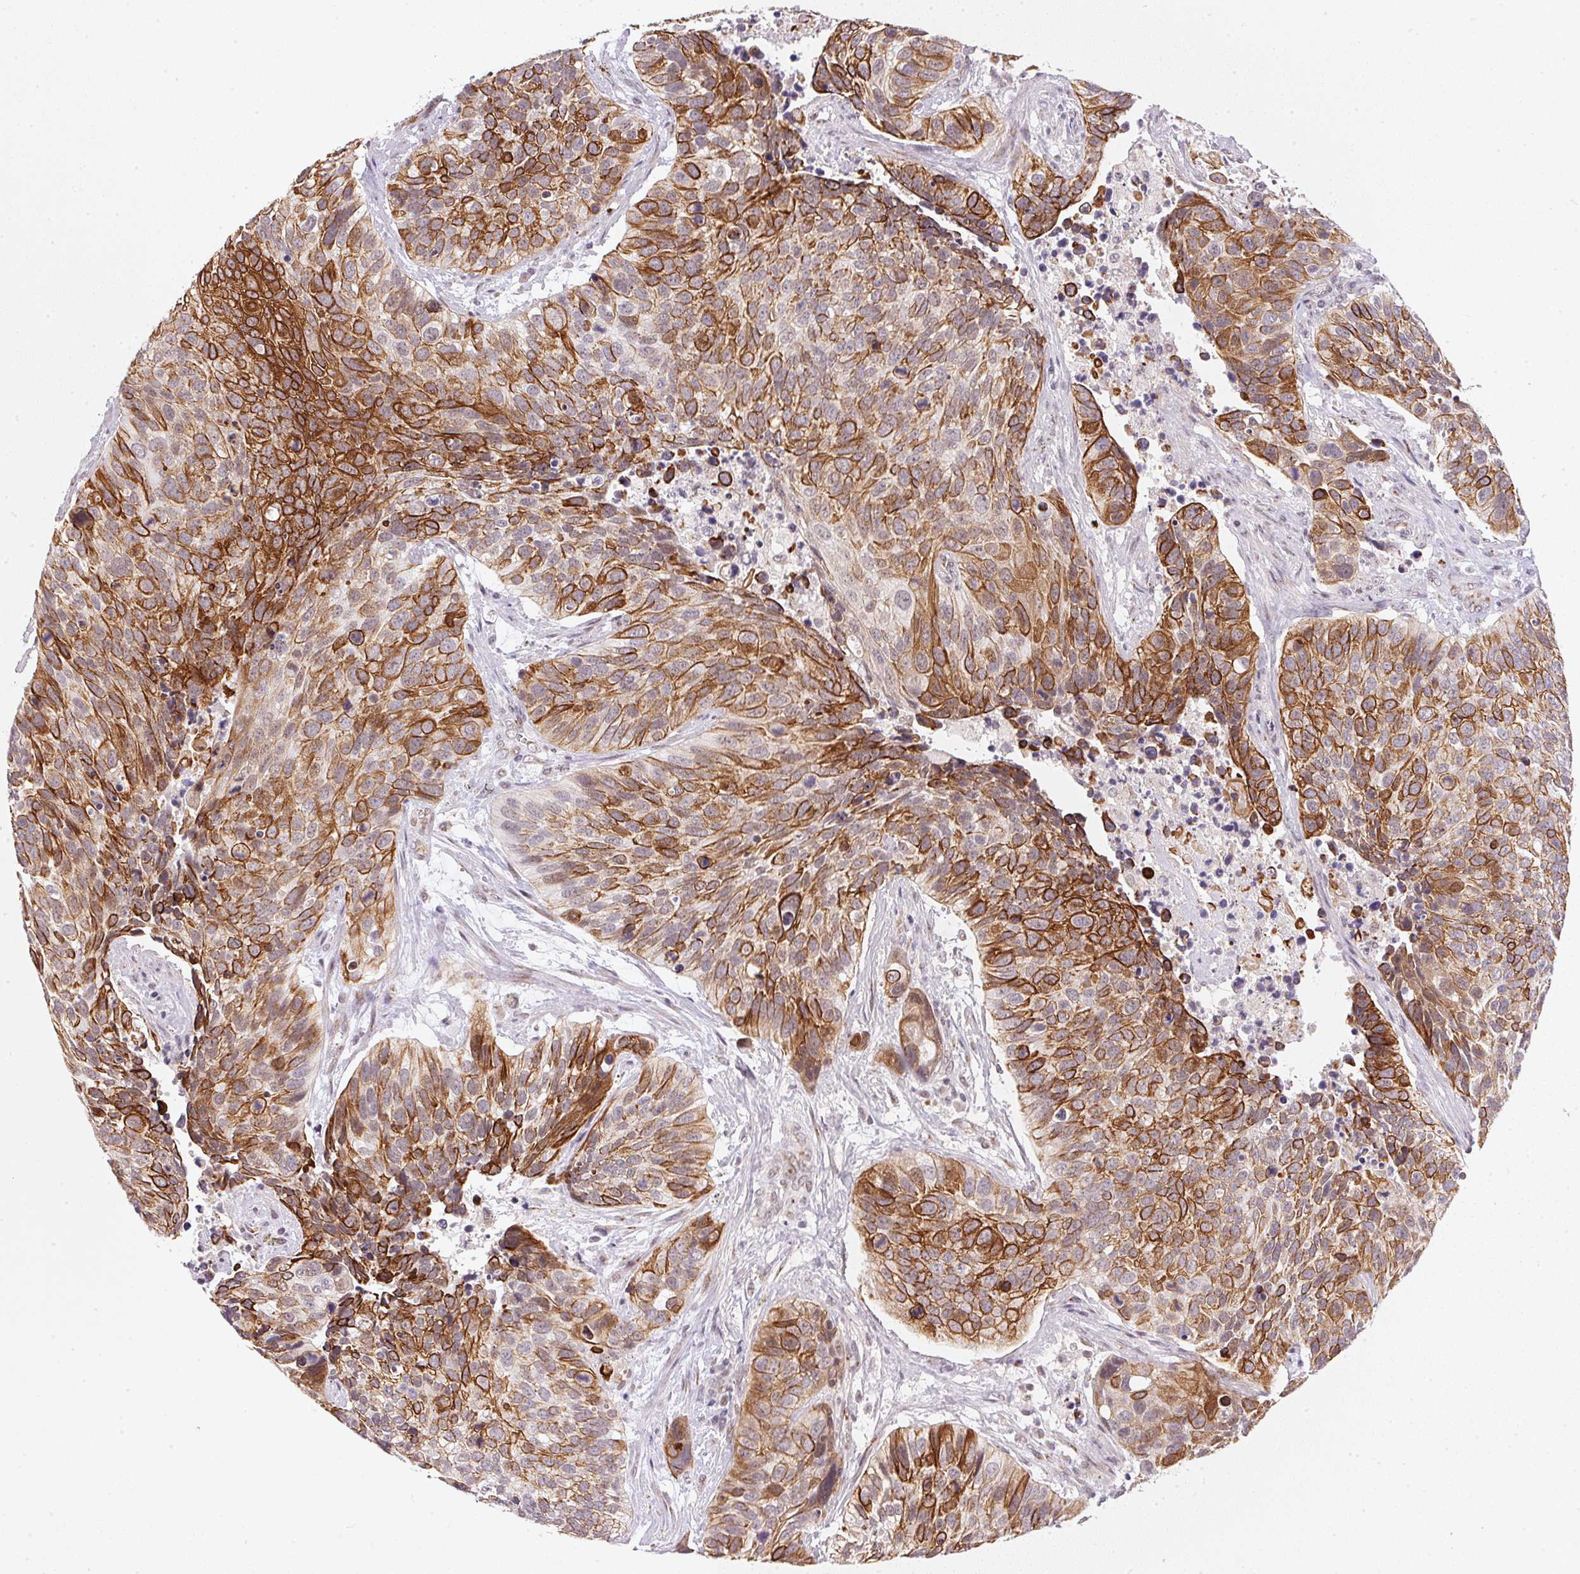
{"staining": {"intensity": "strong", "quantity": ">75%", "location": "cytoplasmic/membranous"}, "tissue": "lung cancer", "cell_type": "Tumor cells", "image_type": "cancer", "snomed": [{"axis": "morphology", "description": "Squamous cell carcinoma, NOS"}, {"axis": "topography", "description": "Lung"}], "caption": "The immunohistochemical stain highlights strong cytoplasmic/membranous expression in tumor cells of lung cancer tissue. Using DAB (brown) and hematoxylin (blue) stains, captured at high magnification using brightfield microscopy.", "gene": "RAB22A", "patient": {"sex": "male", "age": 62}}